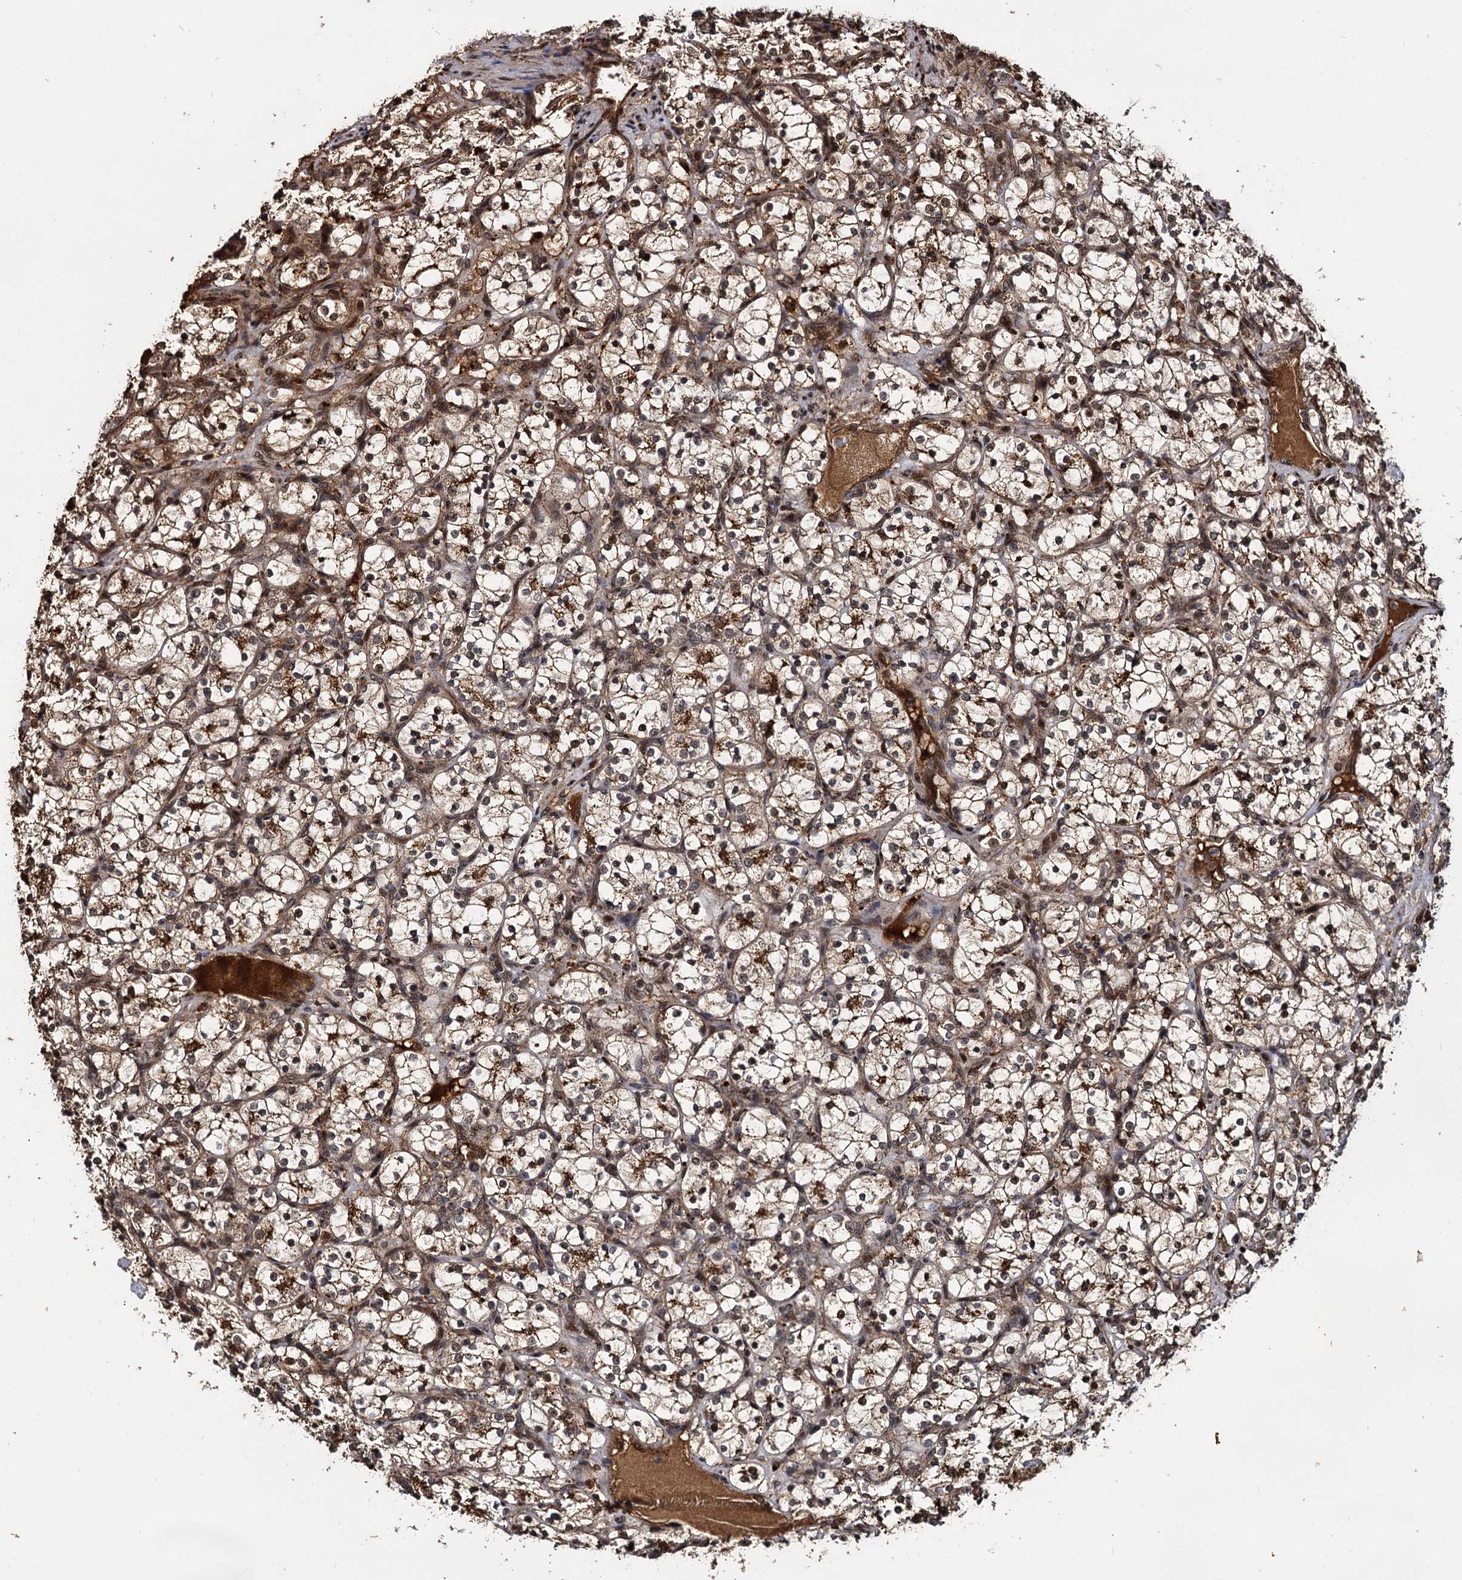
{"staining": {"intensity": "moderate", "quantity": "25%-75%", "location": "cytoplasmic/membranous"}, "tissue": "renal cancer", "cell_type": "Tumor cells", "image_type": "cancer", "snomed": [{"axis": "morphology", "description": "Adenocarcinoma, NOS"}, {"axis": "topography", "description": "Kidney"}], "caption": "A high-resolution photomicrograph shows immunohistochemistry staining of renal cancer, which shows moderate cytoplasmic/membranous staining in about 25%-75% of tumor cells.", "gene": "CEP192", "patient": {"sex": "female", "age": 69}}